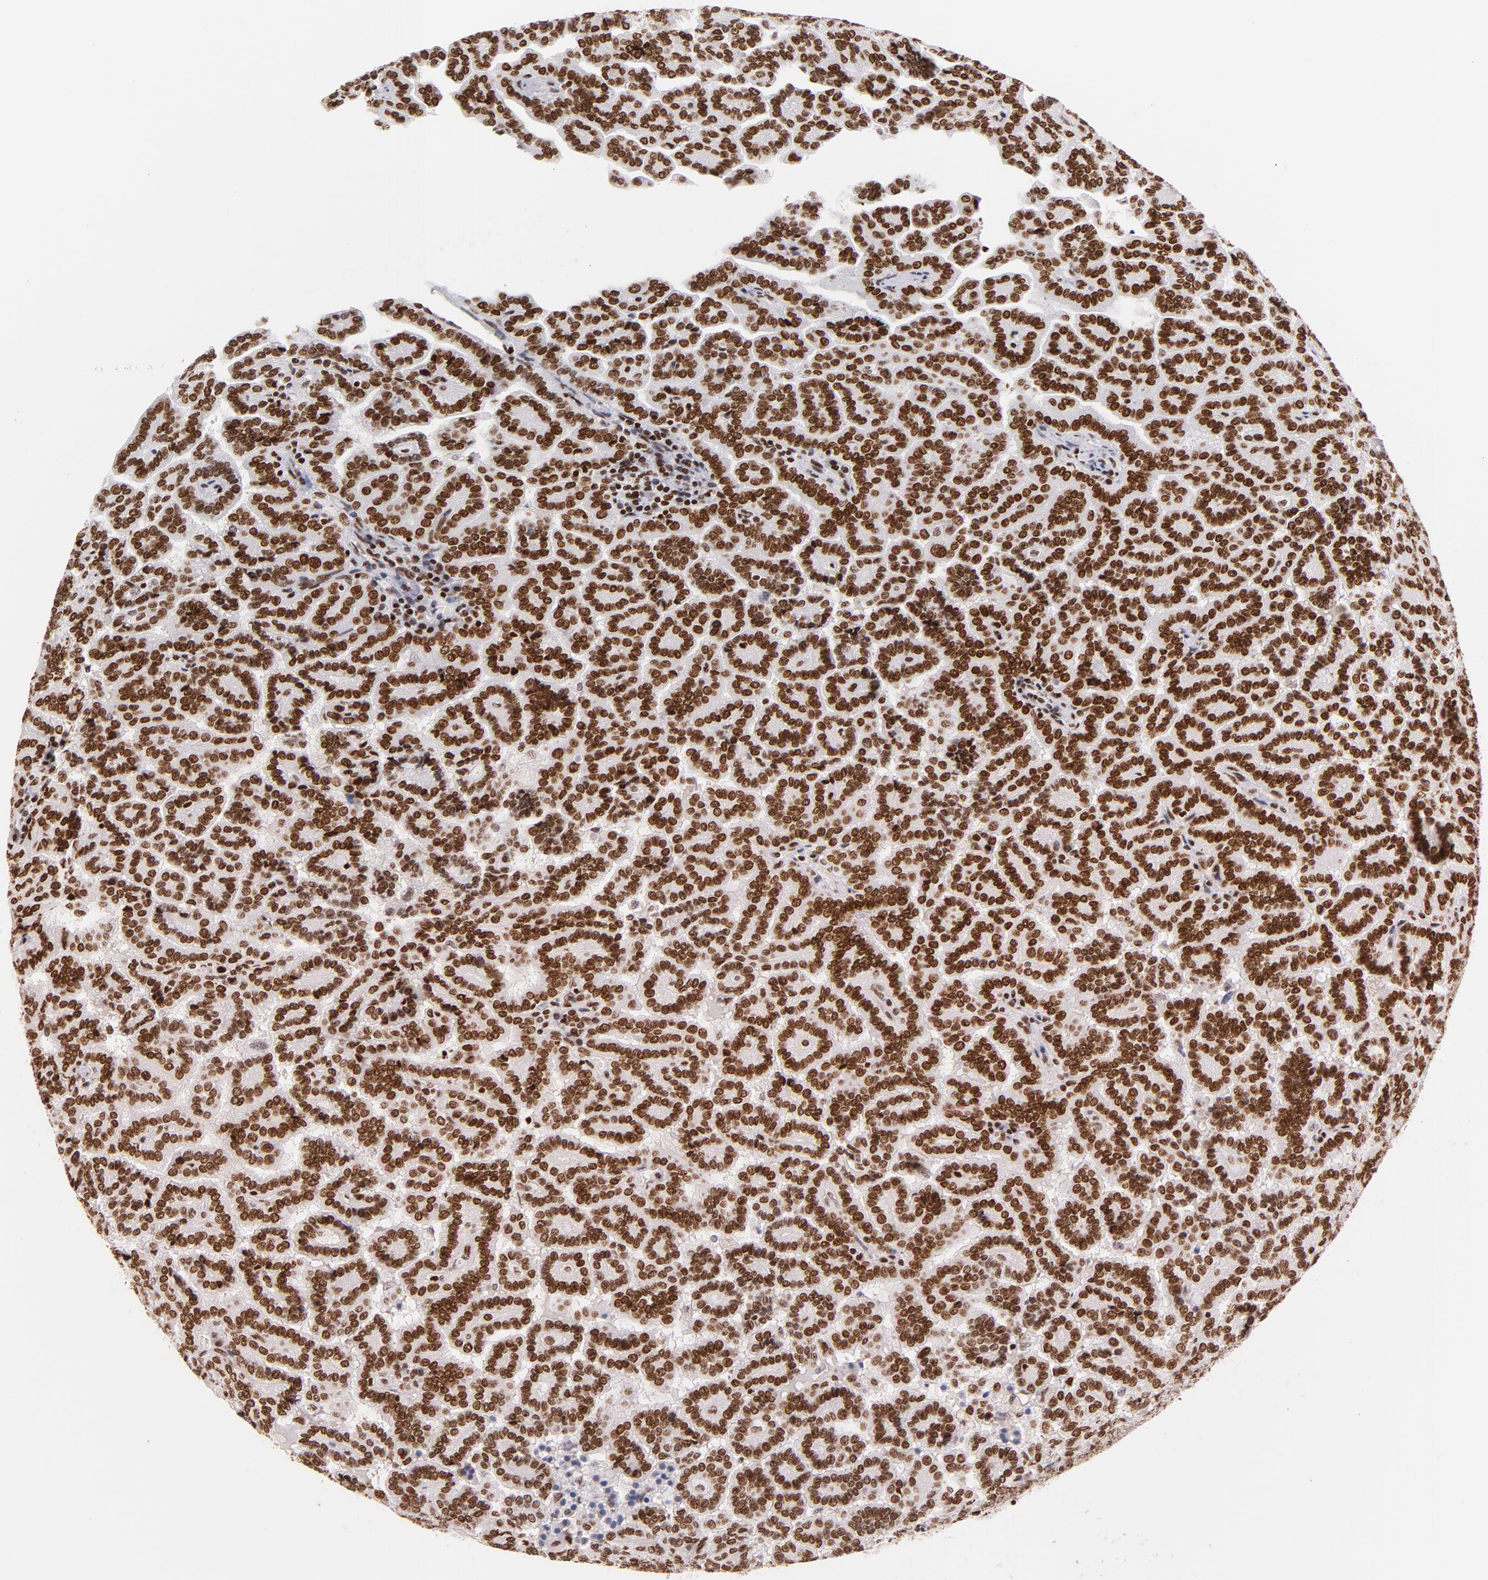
{"staining": {"intensity": "strong", "quantity": ">75%", "location": "nuclear"}, "tissue": "renal cancer", "cell_type": "Tumor cells", "image_type": "cancer", "snomed": [{"axis": "morphology", "description": "Adenocarcinoma, NOS"}, {"axis": "topography", "description": "Kidney"}], "caption": "Protein analysis of renal adenocarcinoma tissue demonstrates strong nuclear staining in approximately >75% of tumor cells.", "gene": "TOP2B", "patient": {"sex": "male", "age": 61}}